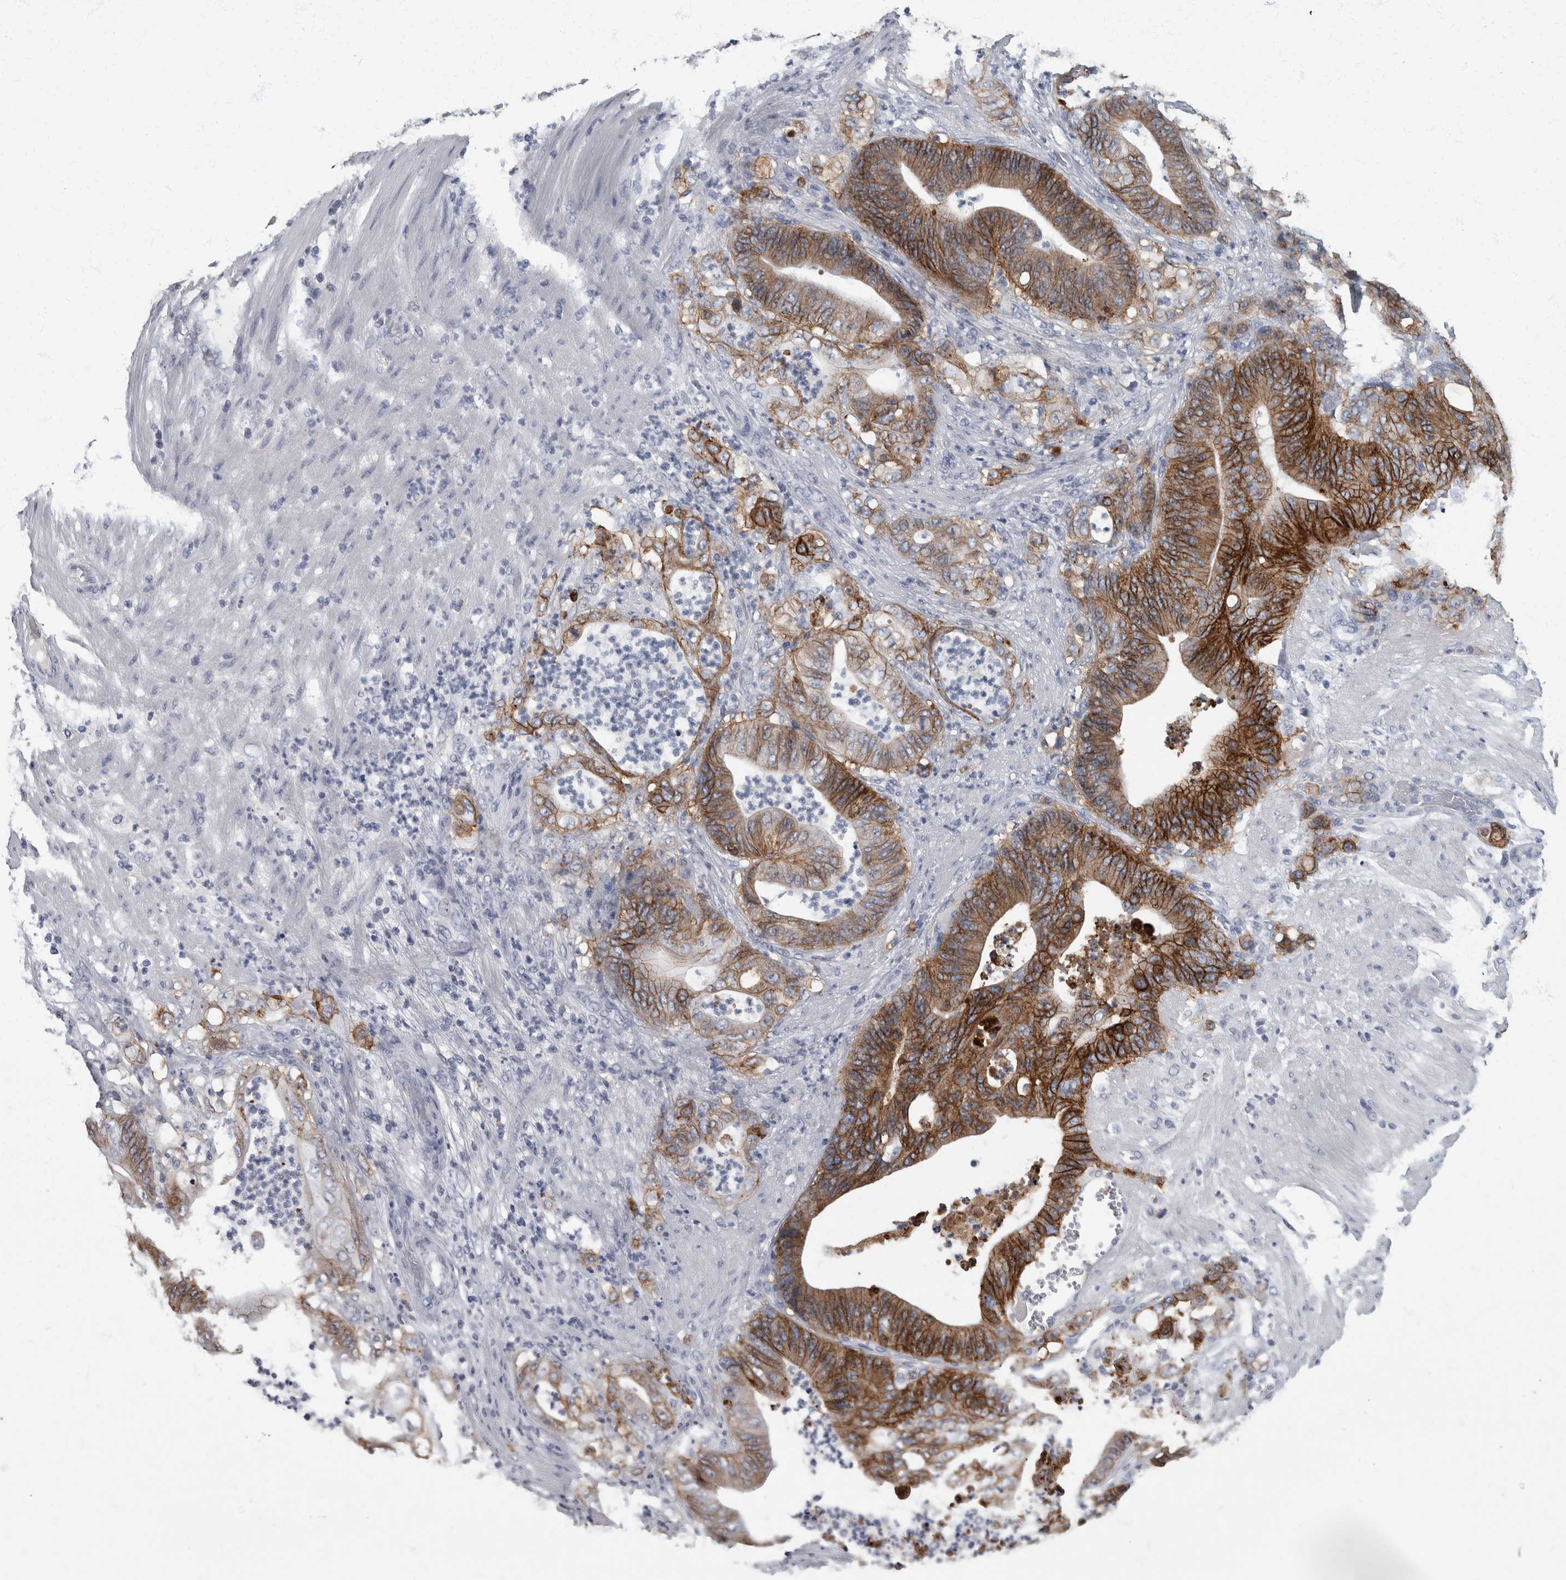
{"staining": {"intensity": "strong", "quantity": ">75%", "location": "cytoplasmic/membranous"}, "tissue": "stomach cancer", "cell_type": "Tumor cells", "image_type": "cancer", "snomed": [{"axis": "morphology", "description": "Adenocarcinoma, NOS"}, {"axis": "topography", "description": "Stomach"}], "caption": "IHC histopathology image of human stomach cancer (adenocarcinoma) stained for a protein (brown), which displays high levels of strong cytoplasmic/membranous expression in about >75% of tumor cells.", "gene": "DSG2", "patient": {"sex": "female", "age": 73}}